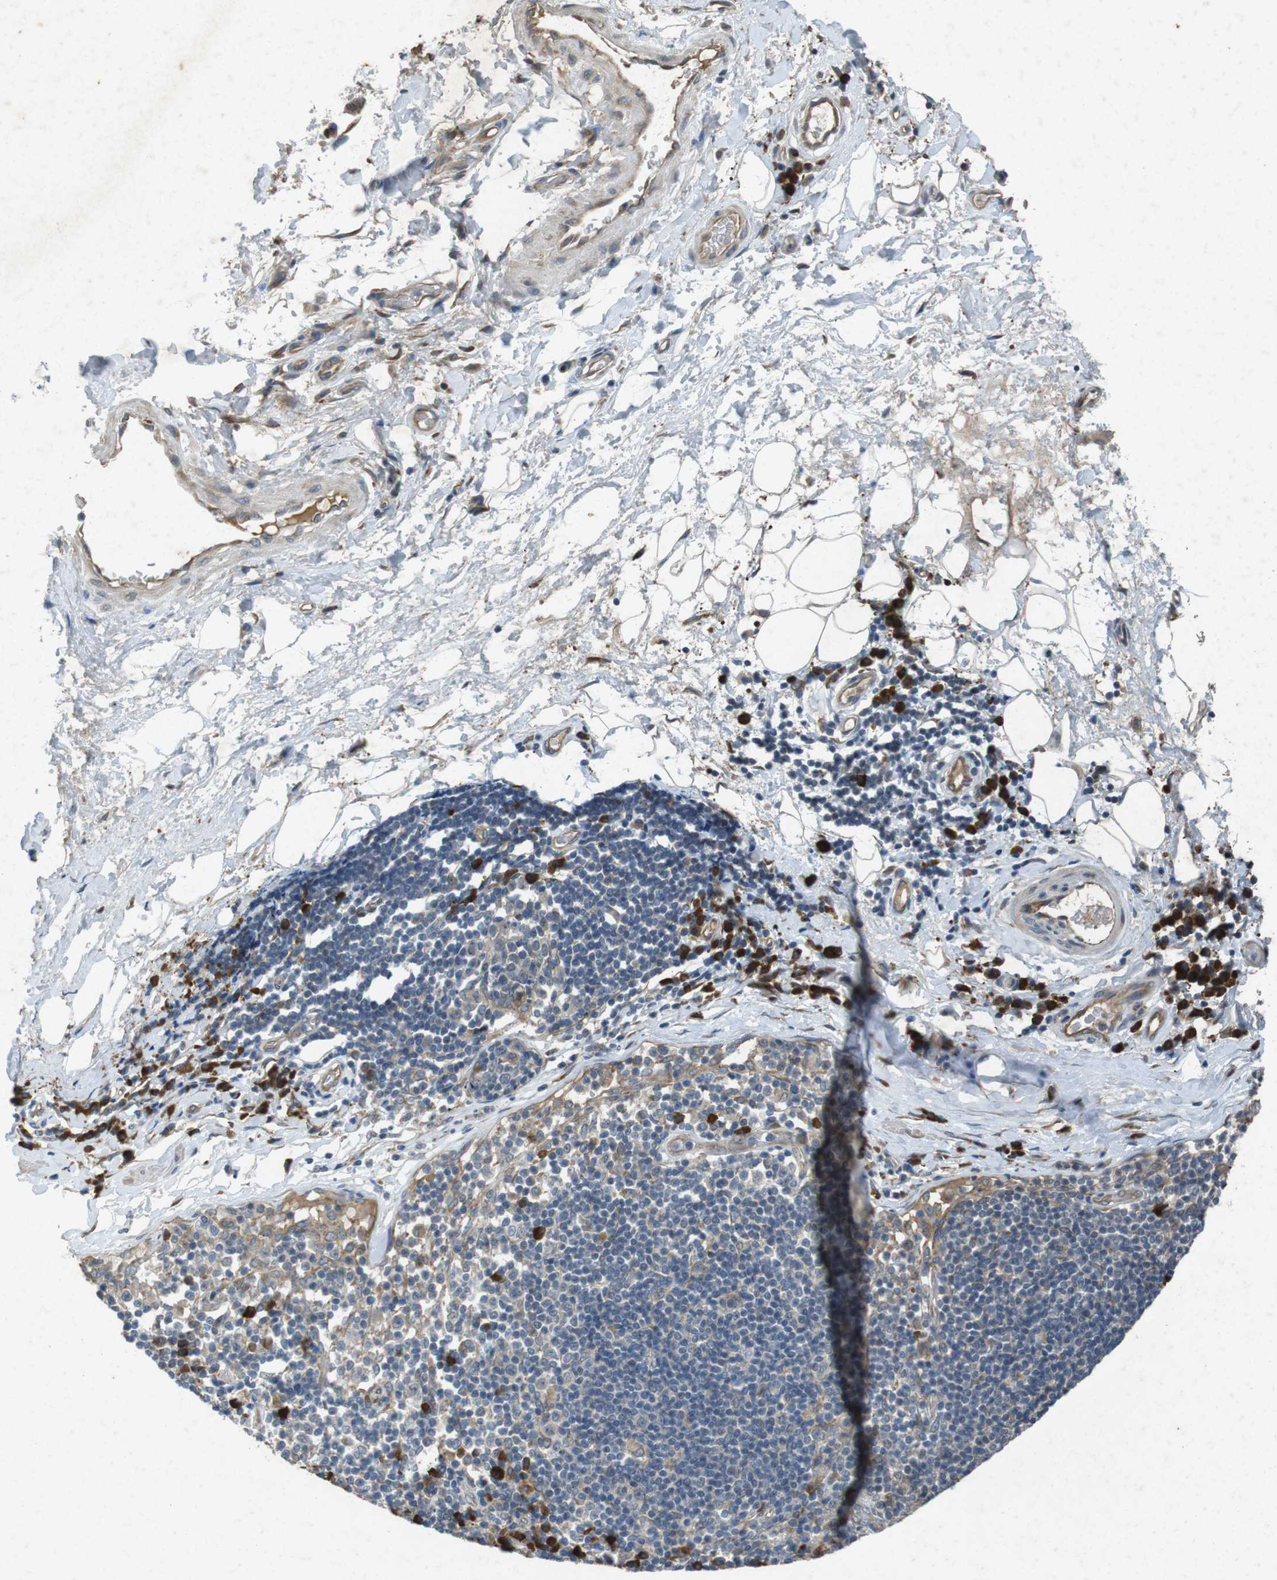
{"staining": {"intensity": "weak", "quantity": "25%-75%", "location": "cytoplasmic/membranous"}, "tissue": "adipose tissue", "cell_type": "Adipocytes", "image_type": "normal", "snomed": [{"axis": "morphology", "description": "Normal tissue, NOS"}, {"axis": "morphology", "description": "Adenocarcinoma, NOS"}, {"axis": "topography", "description": "Esophagus"}], "caption": "The micrograph shows immunohistochemical staining of unremarkable adipose tissue. There is weak cytoplasmic/membranous staining is seen in about 25%-75% of adipocytes. The staining was performed using DAB, with brown indicating positive protein expression. Nuclei are stained blue with hematoxylin.", "gene": "FLCN", "patient": {"sex": "male", "age": 62}}